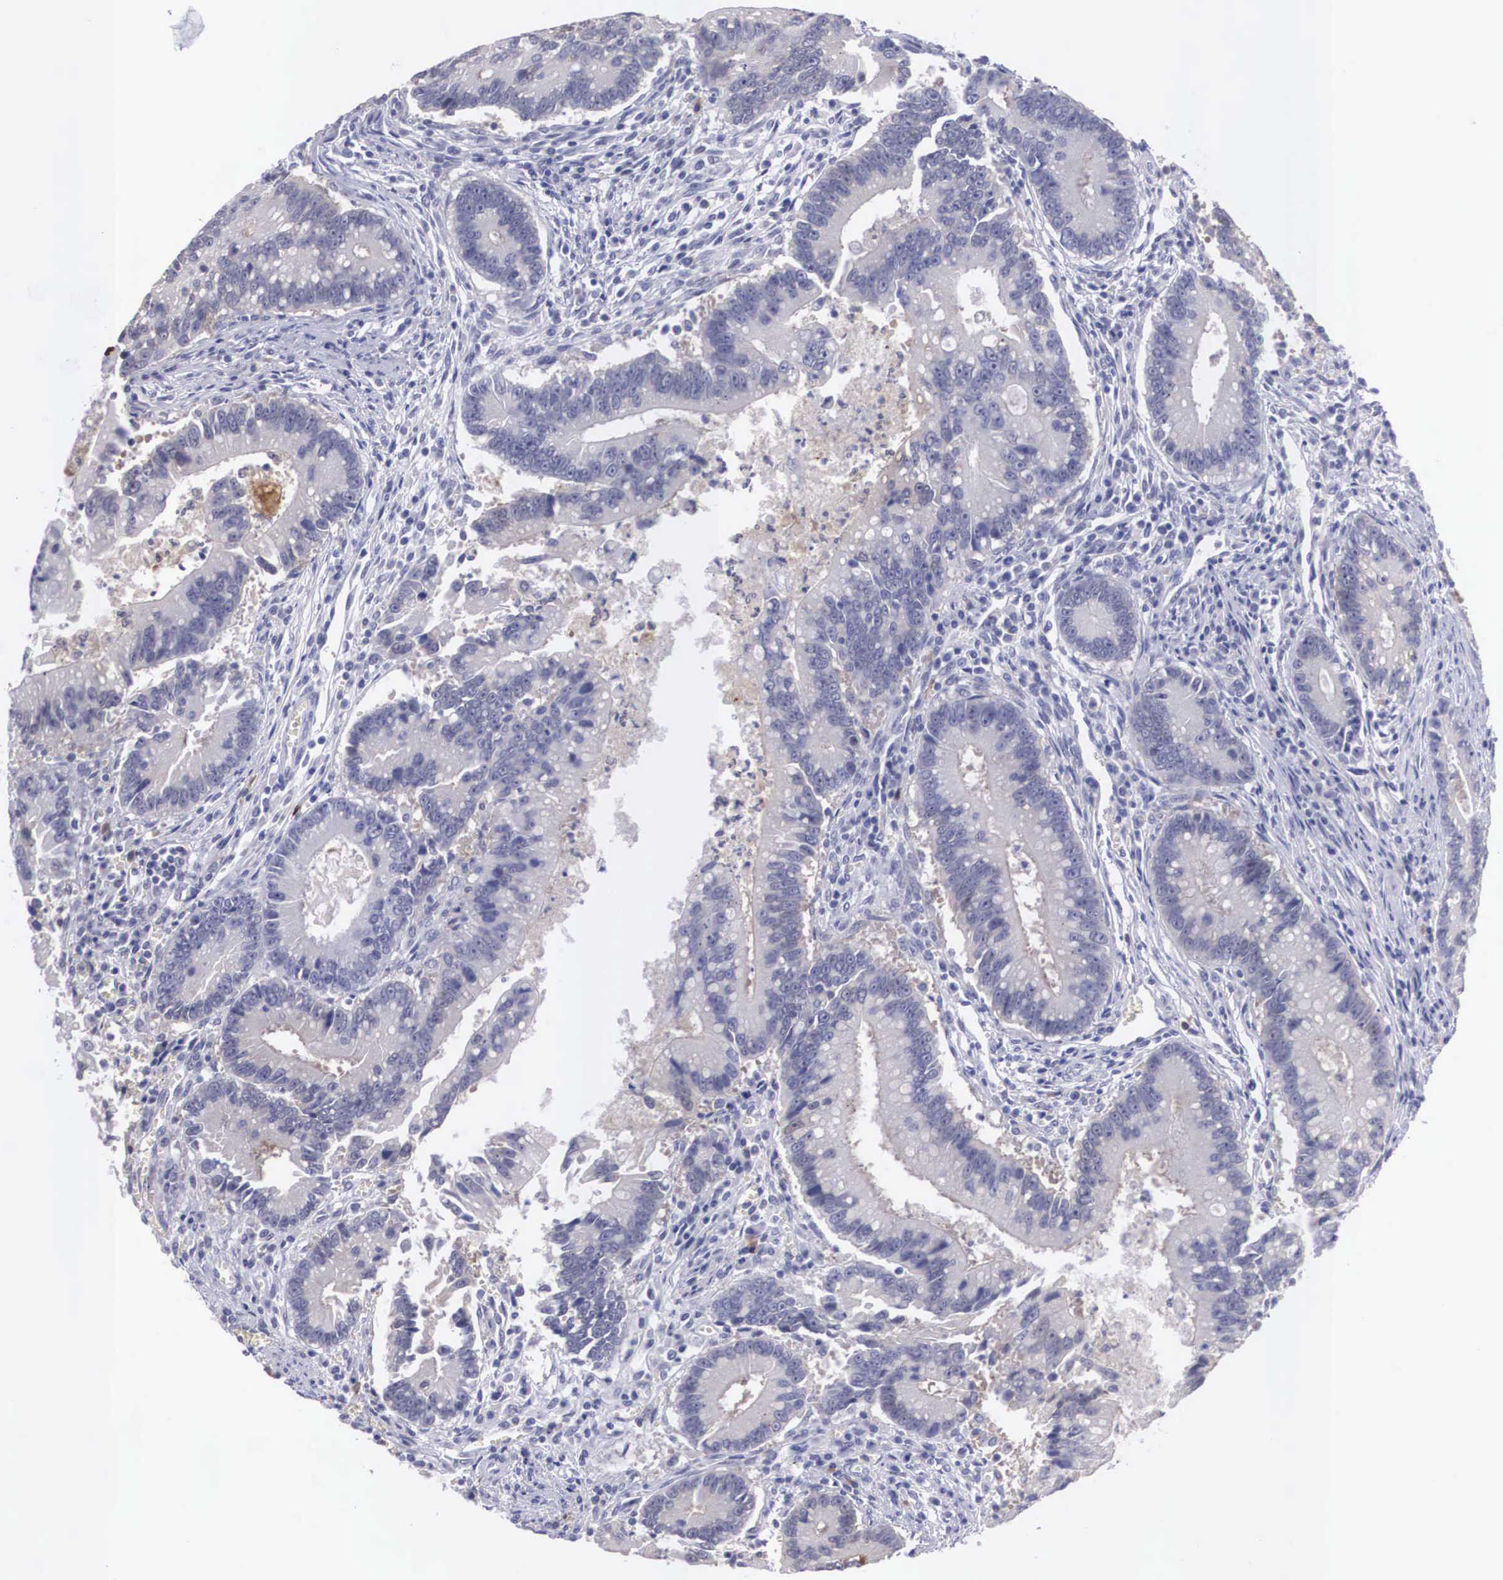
{"staining": {"intensity": "negative", "quantity": "none", "location": "none"}, "tissue": "colorectal cancer", "cell_type": "Tumor cells", "image_type": "cancer", "snomed": [{"axis": "morphology", "description": "Adenocarcinoma, NOS"}, {"axis": "topography", "description": "Rectum"}], "caption": "An image of colorectal cancer stained for a protein shows no brown staining in tumor cells.", "gene": "REPS2", "patient": {"sex": "female", "age": 81}}